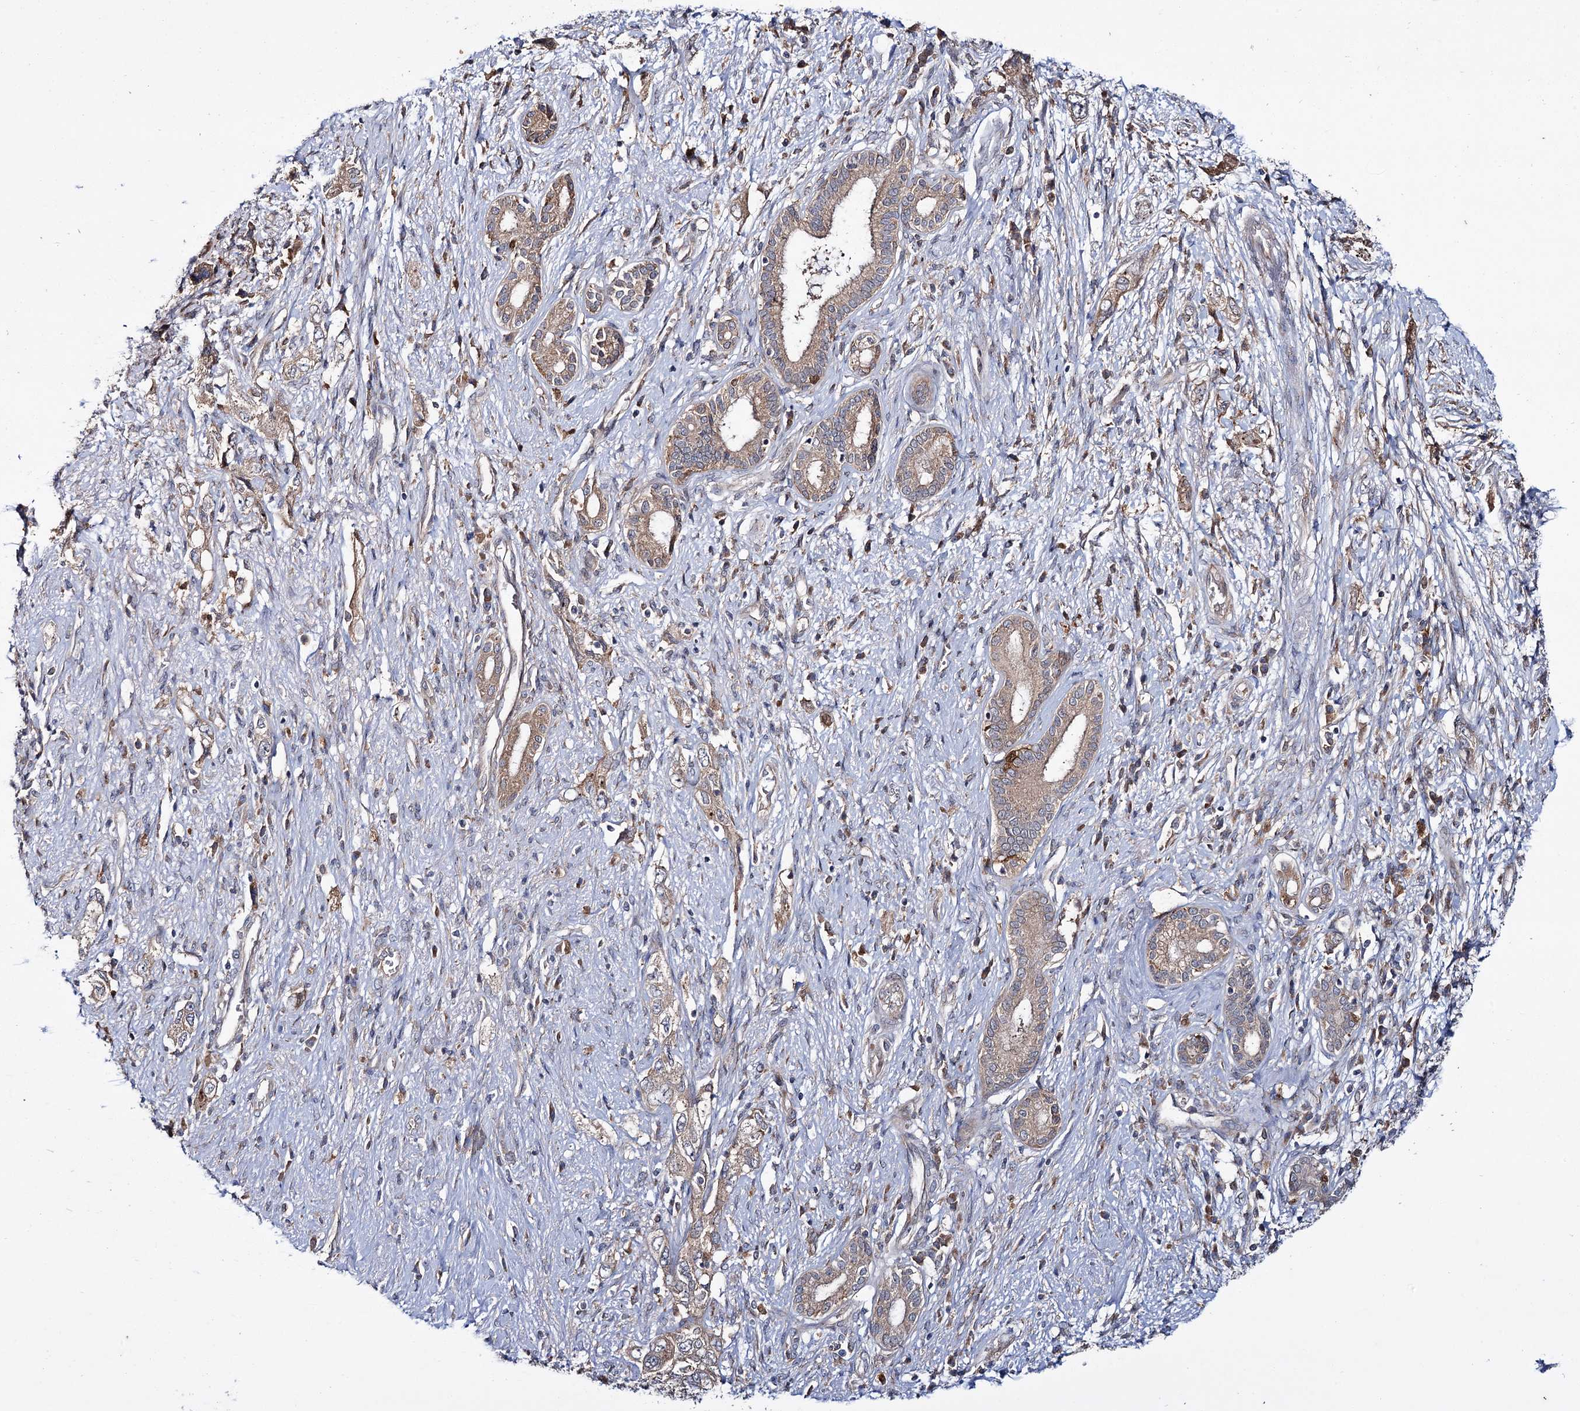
{"staining": {"intensity": "moderate", "quantity": ">75%", "location": "cytoplasmic/membranous"}, "tissue": "pancreatic cancer", "cell_type": "Tumor cells", "image_type": "cancer", "snomed": [{"axis": "morphology", "description": "Adenocarcinoma, NOS"}, {"axis": "topography", "description": "Pancreas"}], "caption": "Pancreatic cancer (adenocarcinoma) tissue demonstrates moderate cytoplasmic/membranous positivity in about >75% of tumor cells", "gene": "PTPN3", "patient": {"sex": "female", "age": 73}}